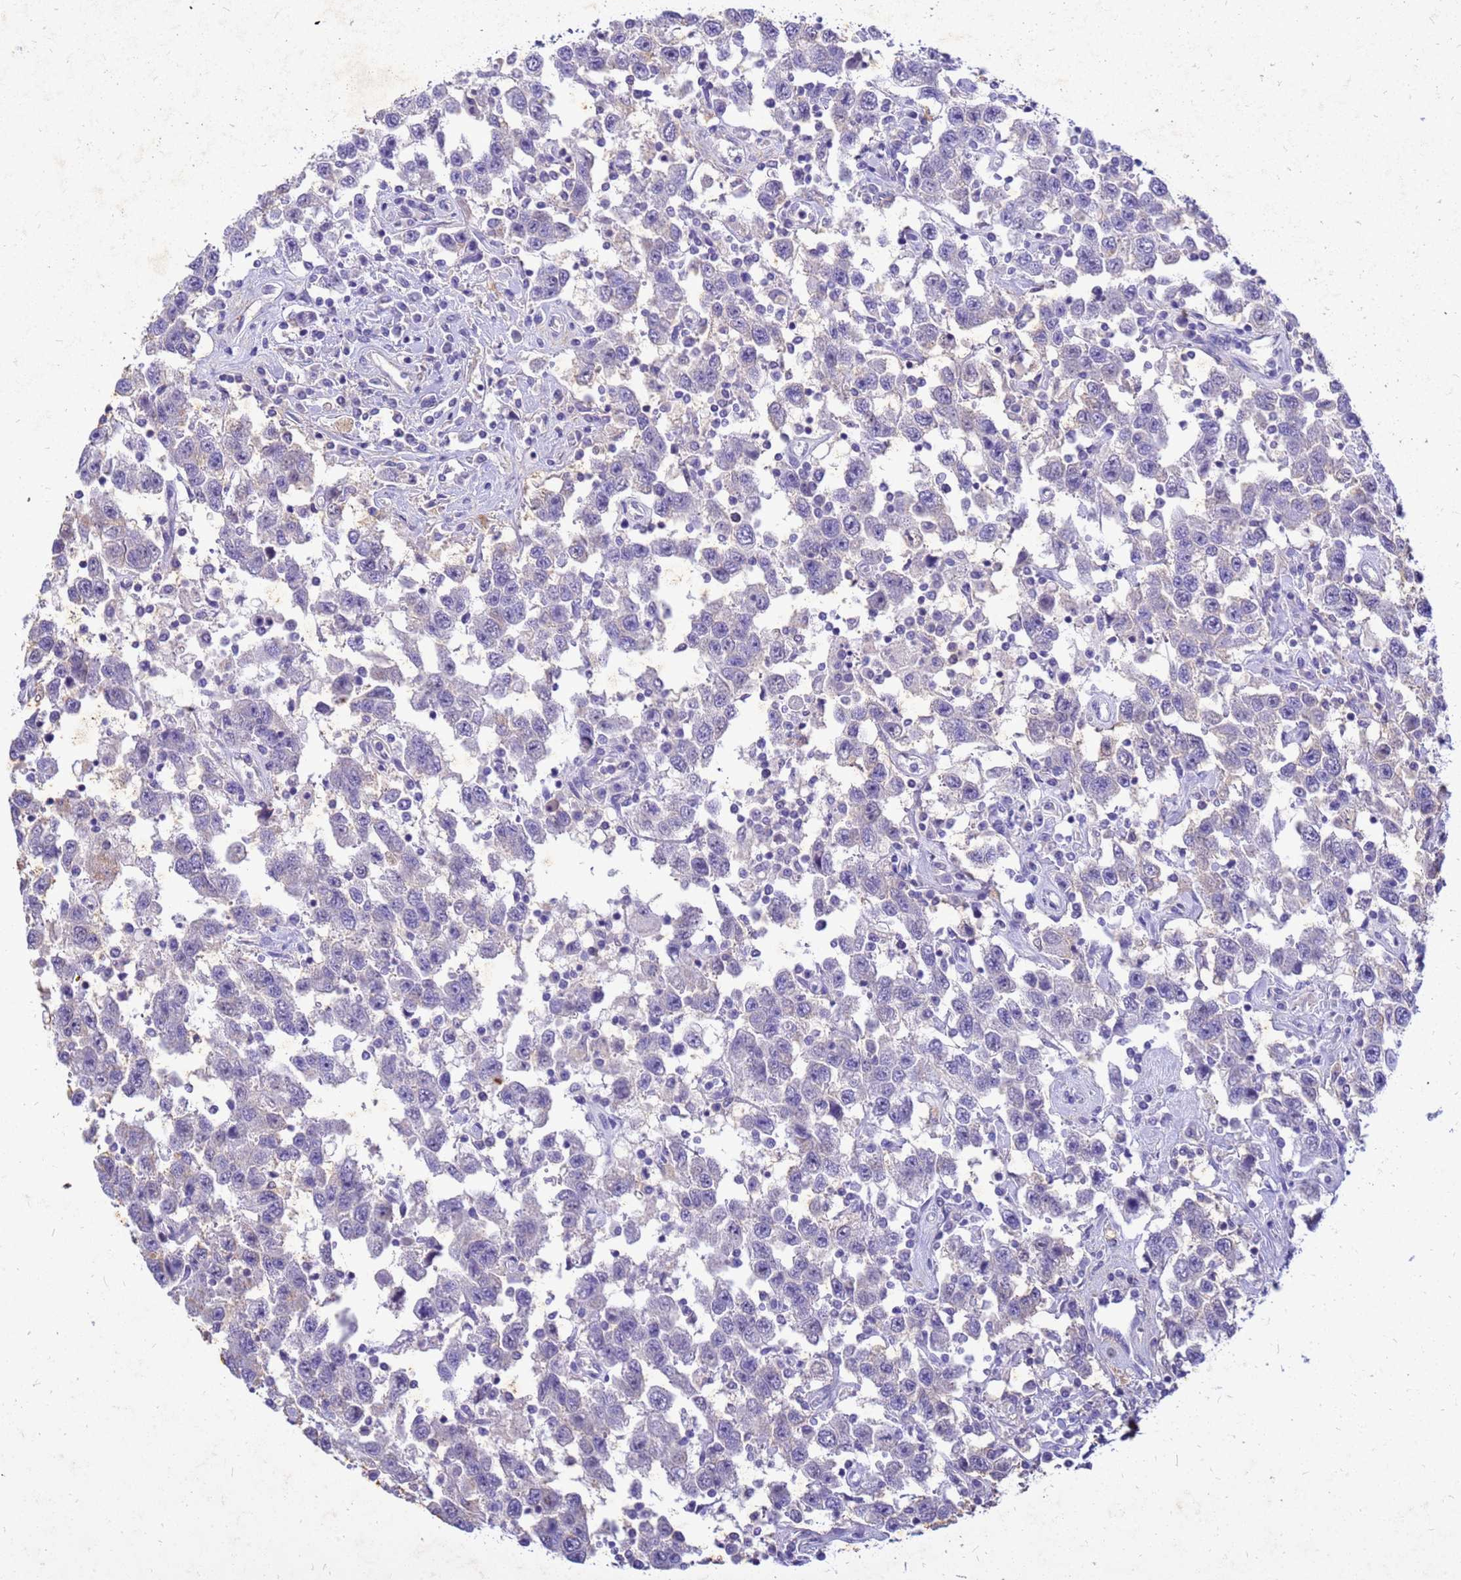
{"staining": {"intensity": "negative", "quantity": "none", "location": "none"}, "tissue": "testis cancer", "cell_type": "Tumor cells", "image_type": "cancer", "snomed": [{"axis": "morphology", "description": "Seminoma, NOS"}, {"axis": "topography", "description": "Testis"}], "caption": "Tumor cells show no significant protein expression in testis cancer.", "gene": "AKR1C1", "patient": {"sex": "male", "age": 41}}